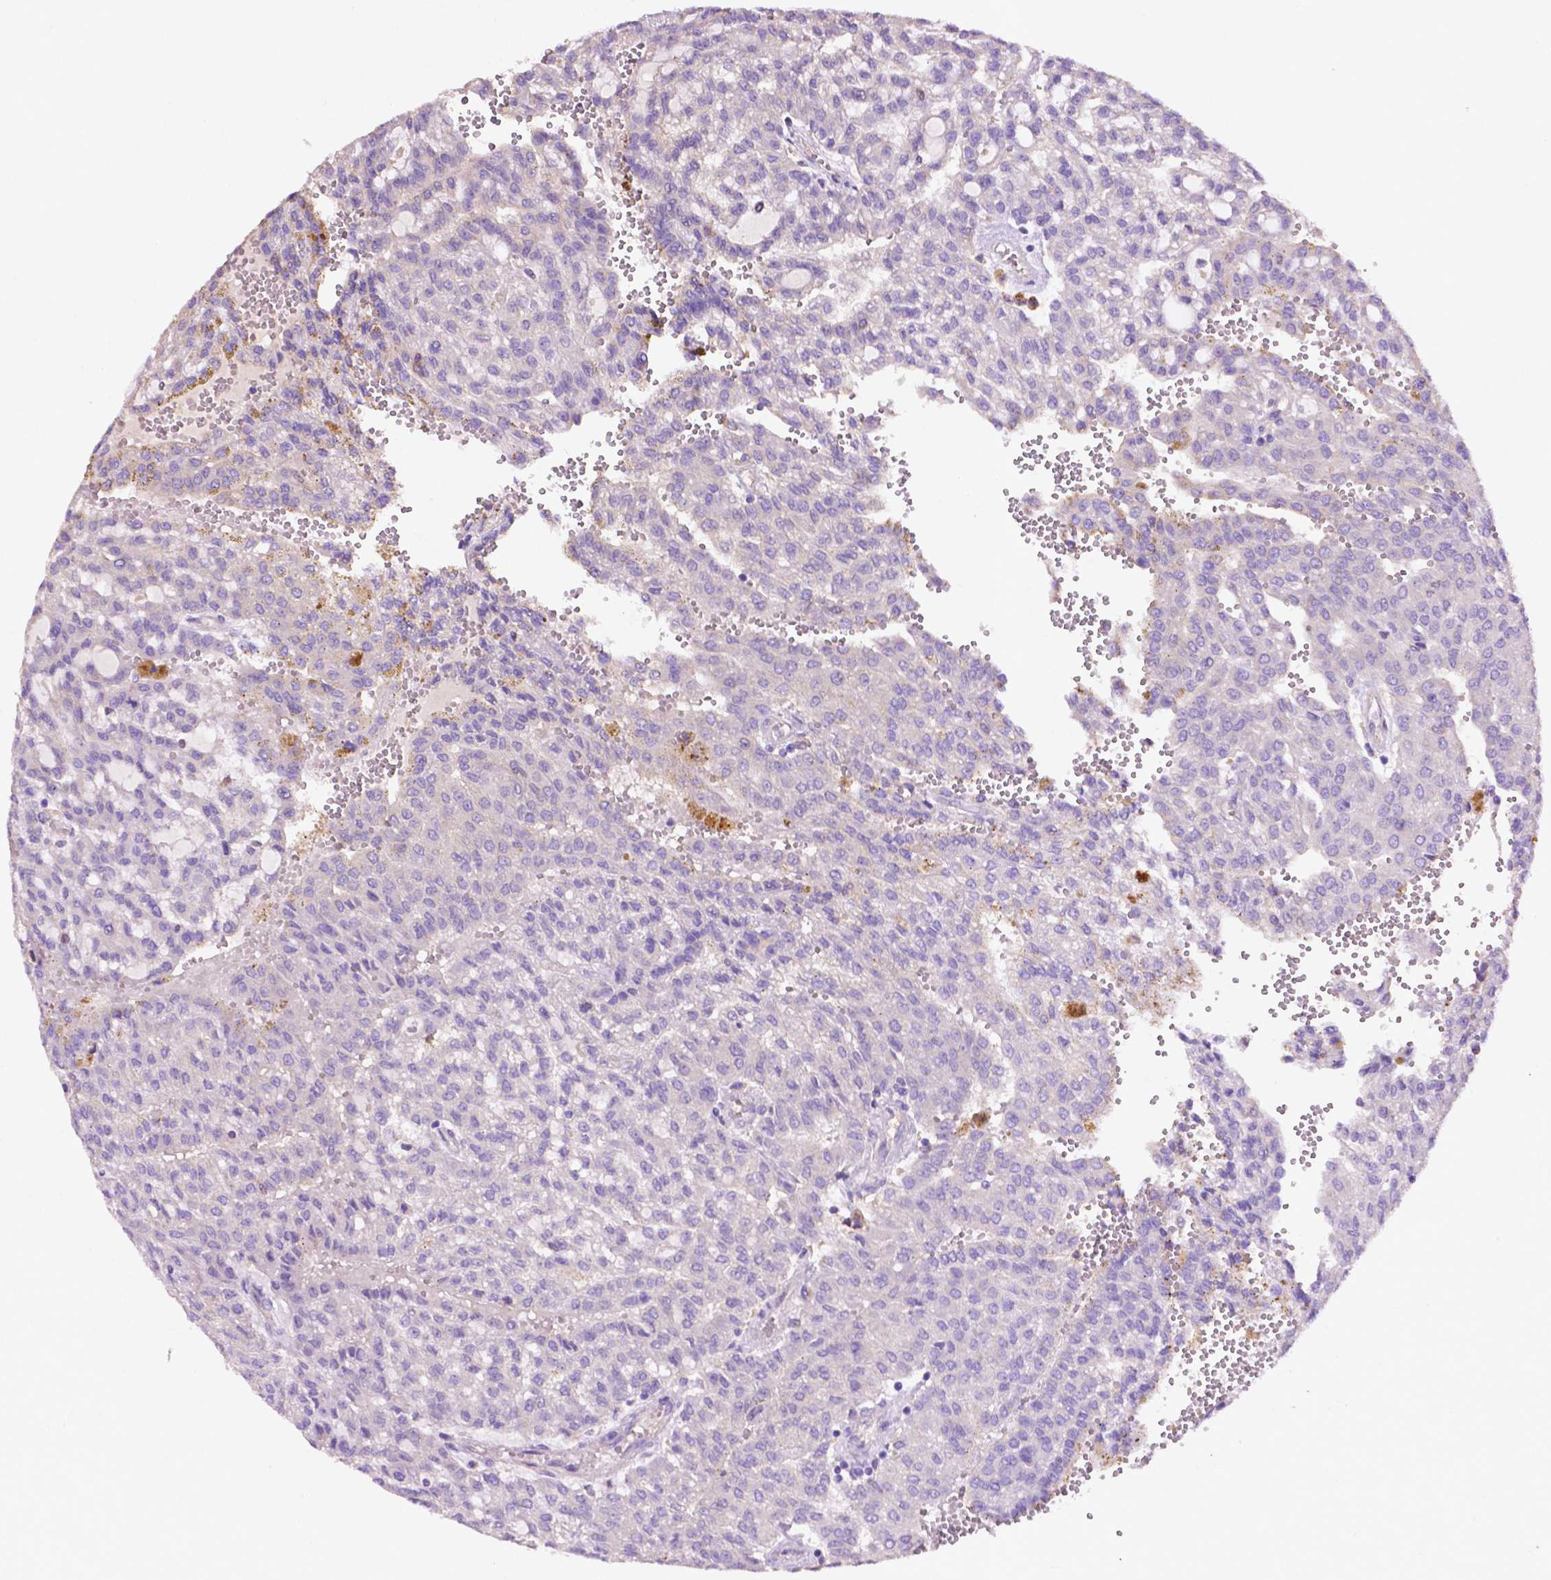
{"staining": {"intensity": "negative", "quantity": "none", "location": "none"}, "tissue": "renal cancer", "cell_type": "Tumor cells", "image_type": "cancer", "snomed": [{"axis": "morphology", "description": "Adenocarcinoma, NOS"}, {"axis": "topography", "description": "Kidney"}], "caption": "This is an IHC photomicrograph of renal cancer. There is no positivity in tumor cells.", "gene": "GDPD5", "patient": {"sex": "male", "age": 63}}